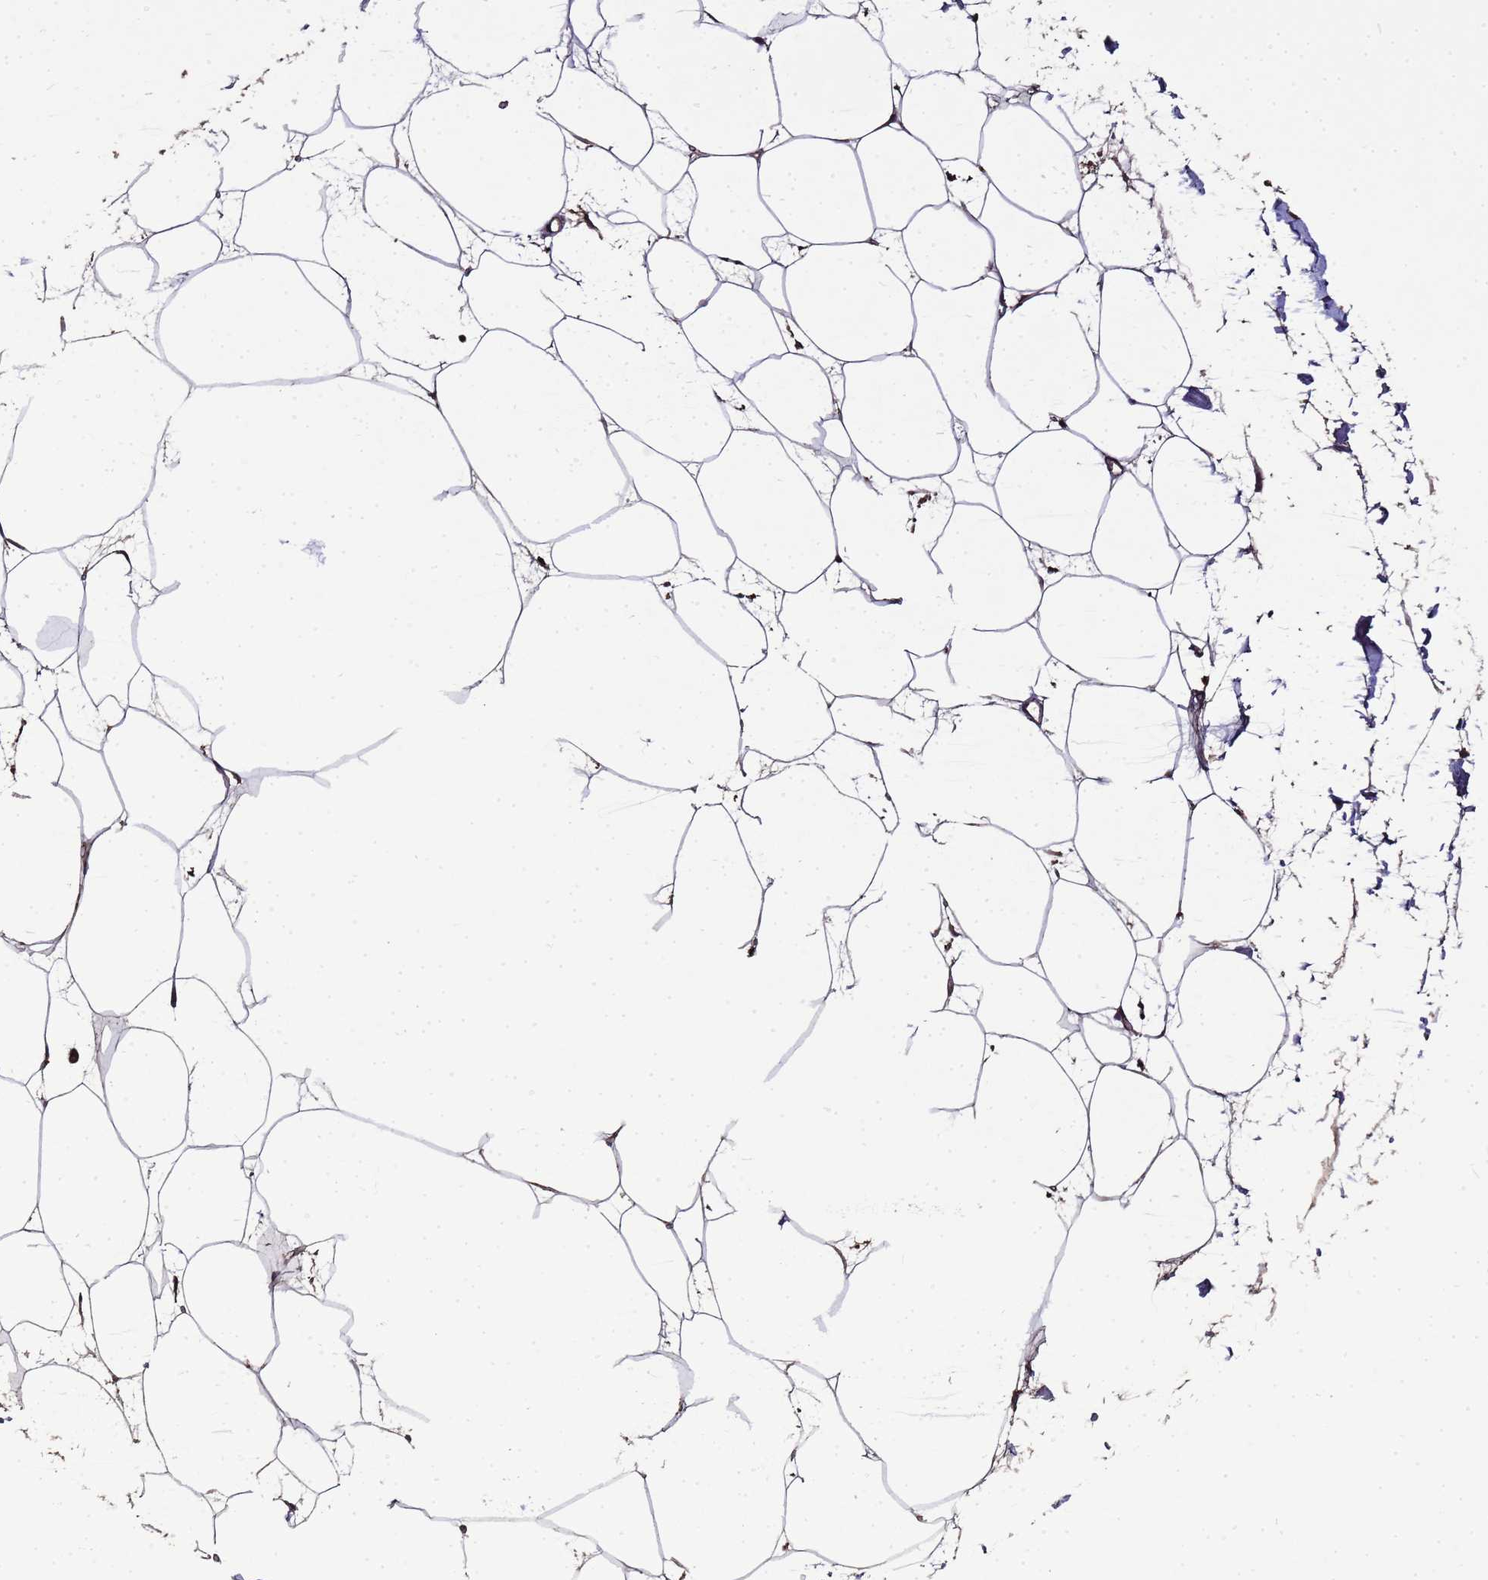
{"staining": {"intensity": "negative", "quantity": "none", "location": "none"}, "tissue": "adipose tissue", "cell_type": "Adipocytes", "image_type": "normal", "snomed": [{"axis": "morphology", "description": "Normal tissue, NOS"}, {"axis": "topography", "description": "Adipose tissue"}], "caption": "Protein analysis of benign adipose tissue demonstrates no significant staining in adipocytes.", "gene": "LGI4", "patient": {"sex": "female", "age": 37}}